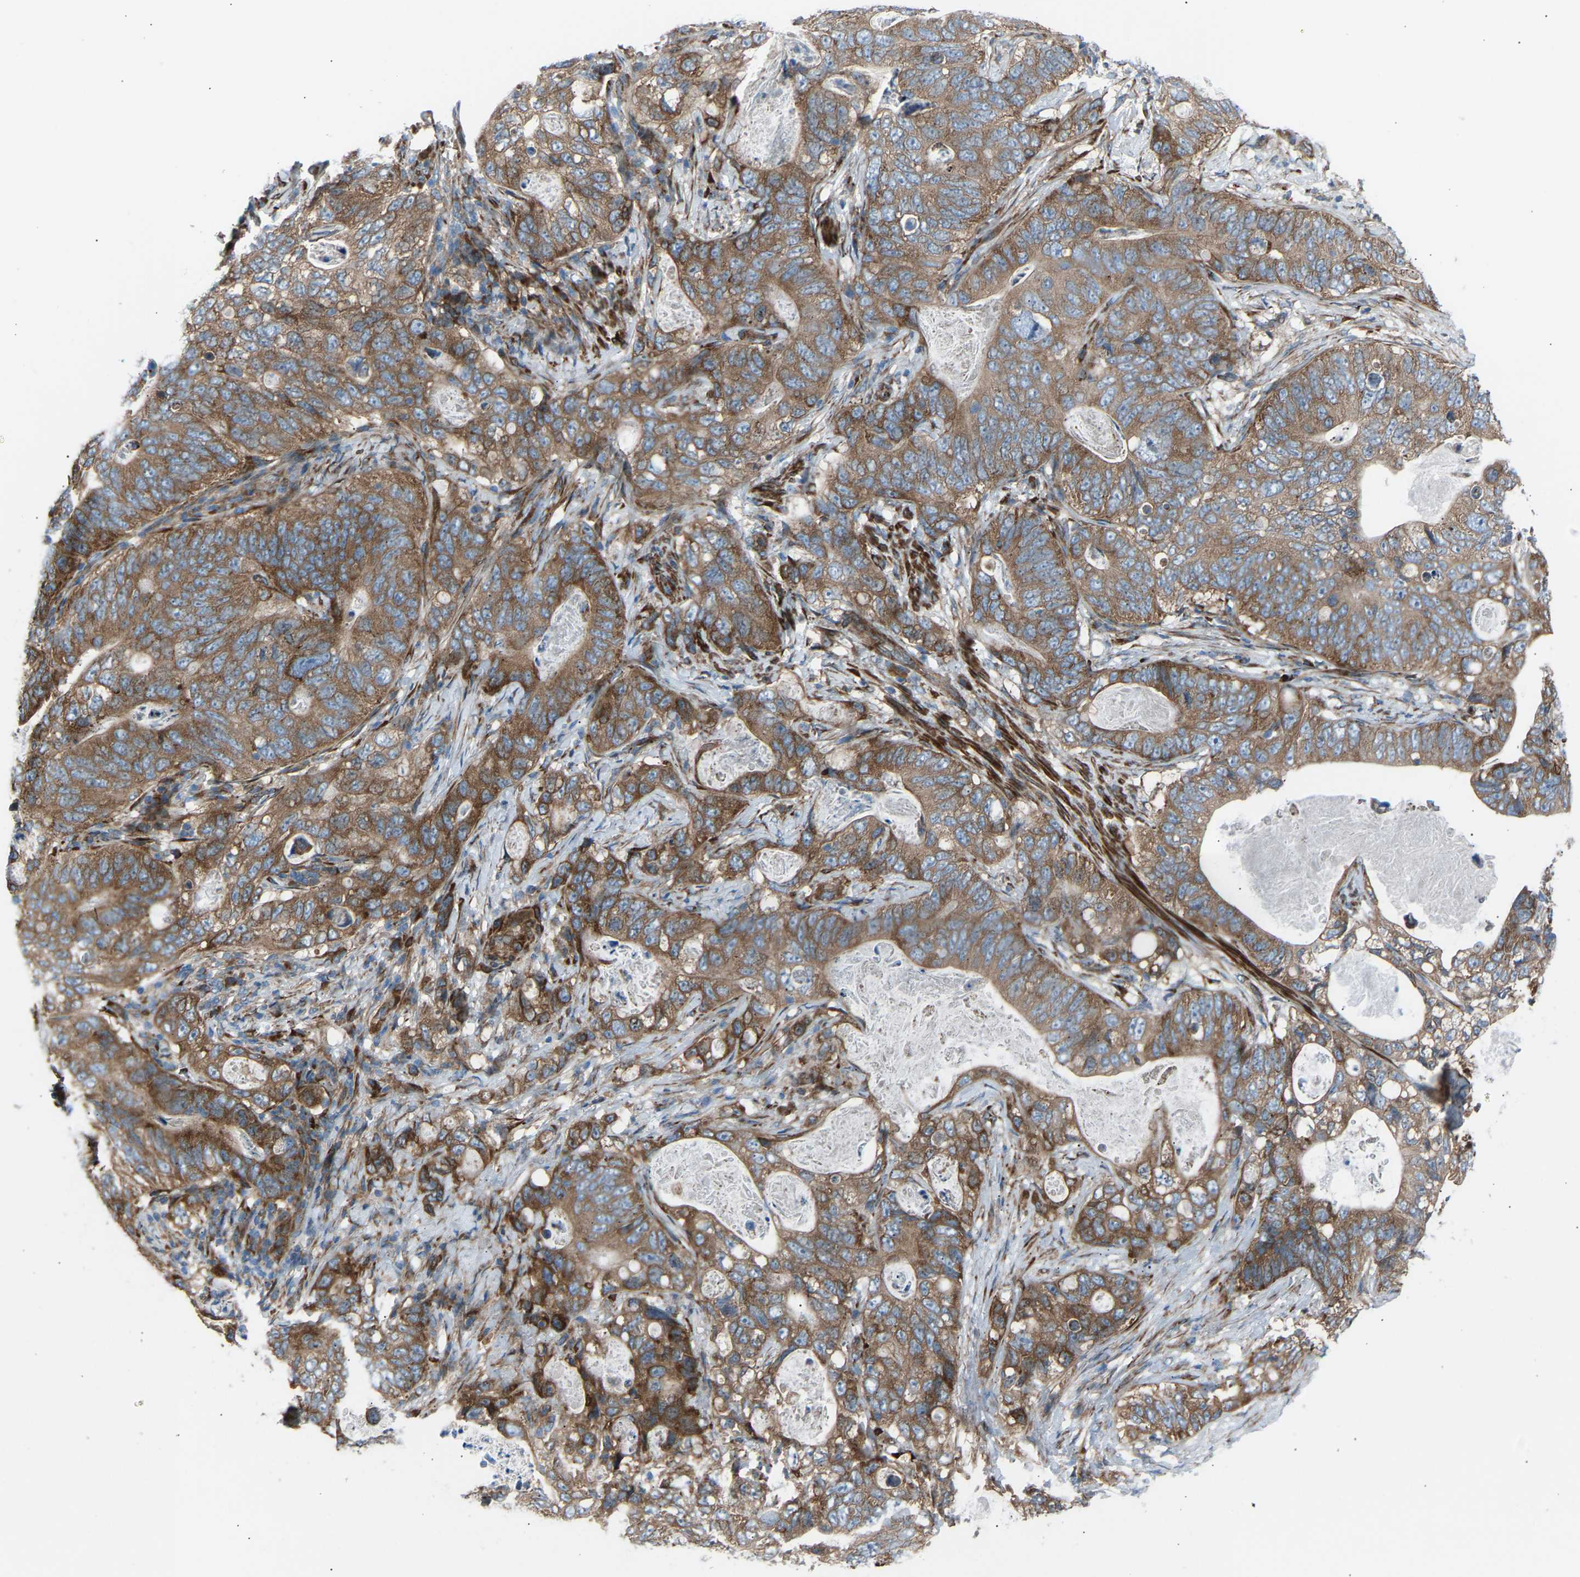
{"staining": {"intensity": "moderate", "quantity": ">75%", "location": "cytoplasmic/membranous"}, "tissue": "stomach cancer", "cell_type": "Tumor cells", "image_type": "cancer", "snomed": [{"axis": "morphology", "description": "Normal tissue, NOS"}, {"axis": "morphology", "description": "Adenocarcinoma, NOS"}, {"axis": "topography", "description": "Stomach"}], "caption": "This is an image of immunohistochemistry staining of stomach cancer (adenocarcinoma), which shows moderate staining in the cytoplasmic/membranous of tumor cells.", "gene": "VPS41", "patient": {"sex": "female", "age": 89}}